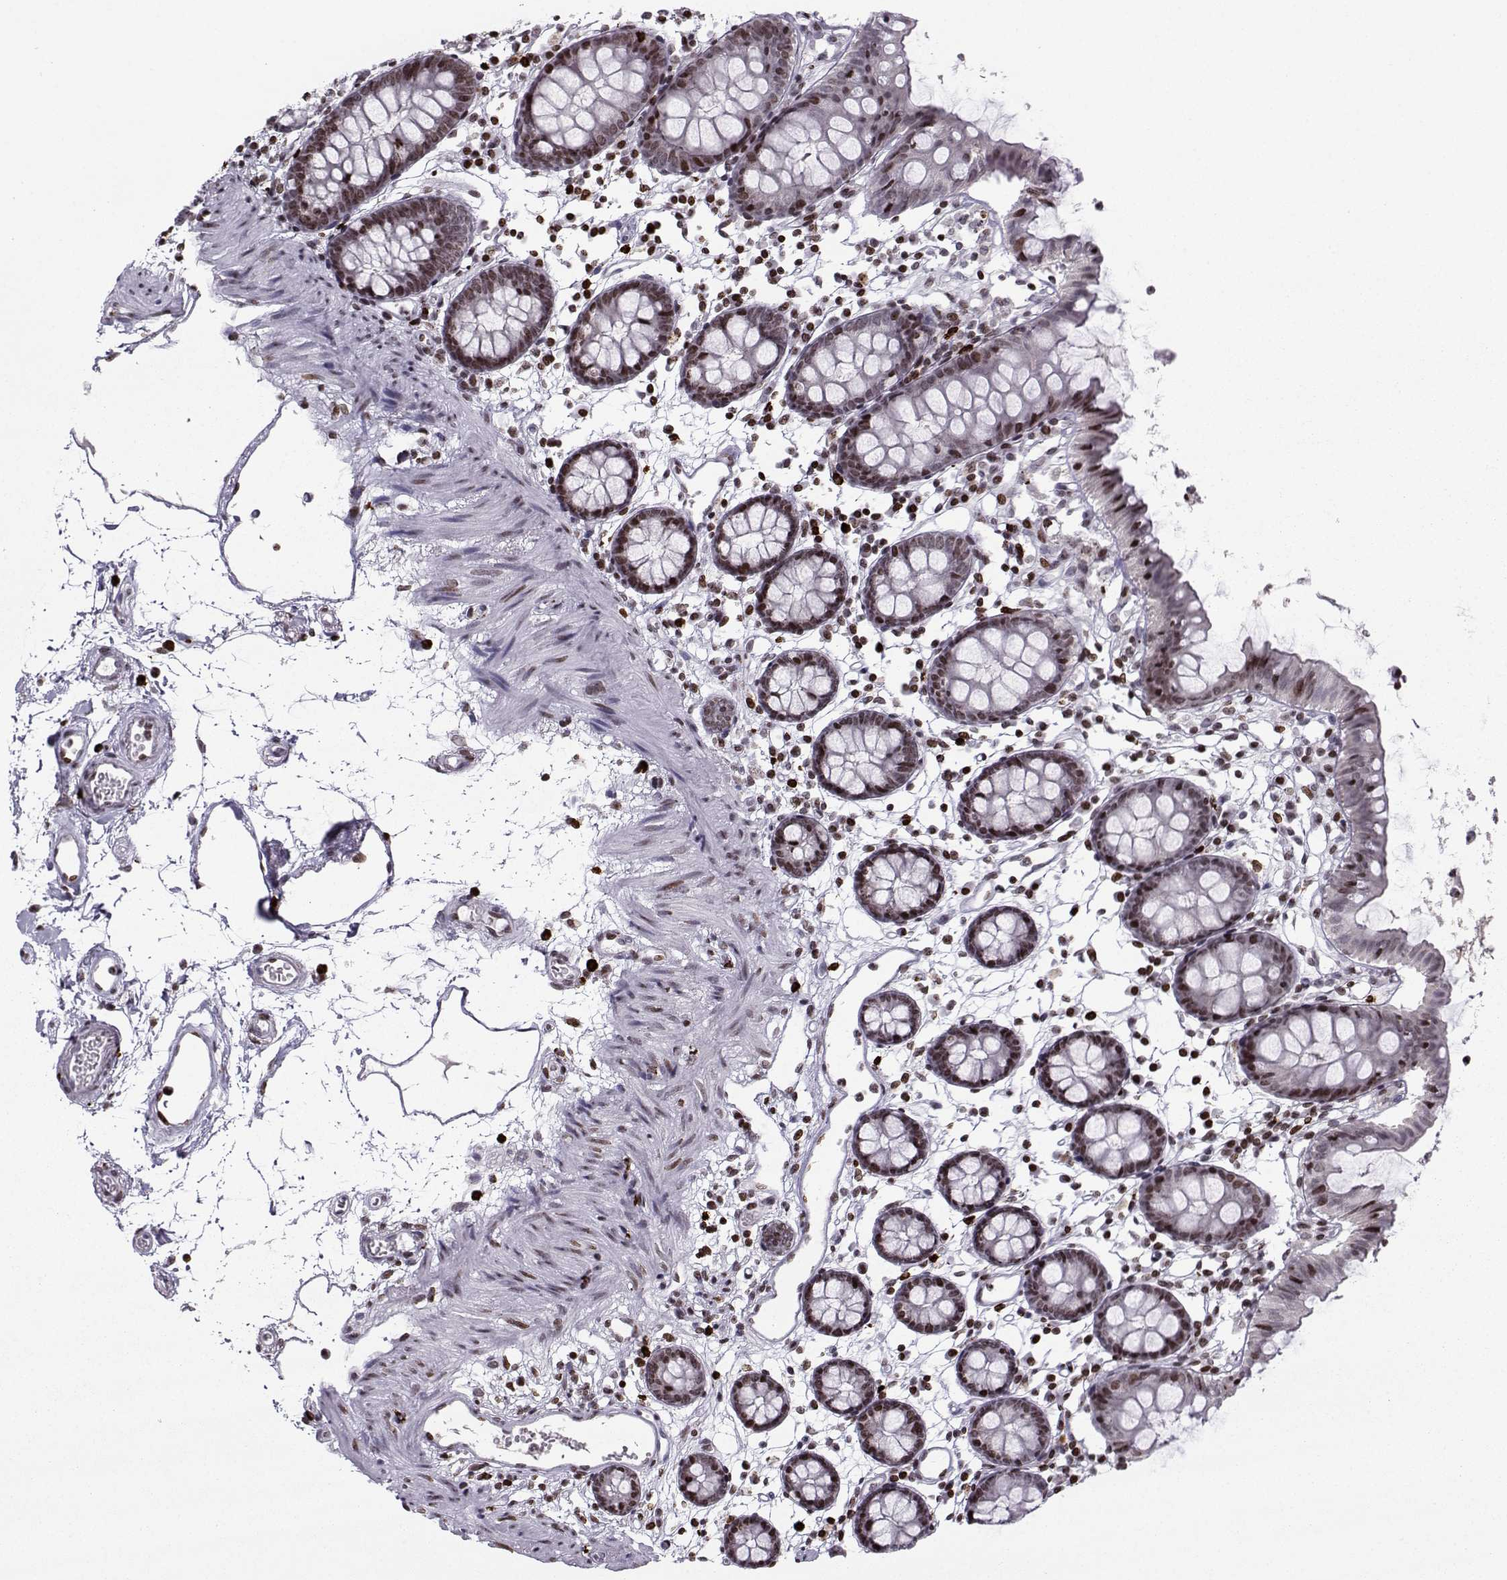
{"staining": {"intensity": "moderate", "quantity": "25%-75%", "location": "nuclear"}, "tissue": "colon", "cell_type": "Endothelial cells", "image_type": "normal", "snomed": [{"axis": "morphology", "description": "Normal tissue, NOS"}, {"axis": "topography", "description": "Colon"}], "caption": "Immunohistochemical staining of benign colon reveals 25%-75% levels of moderate nuclear protein staining in about 25%-75% of endothelial cells.", "gene": "ZNF19", "patient": {"sex": "female", "age": 84}}